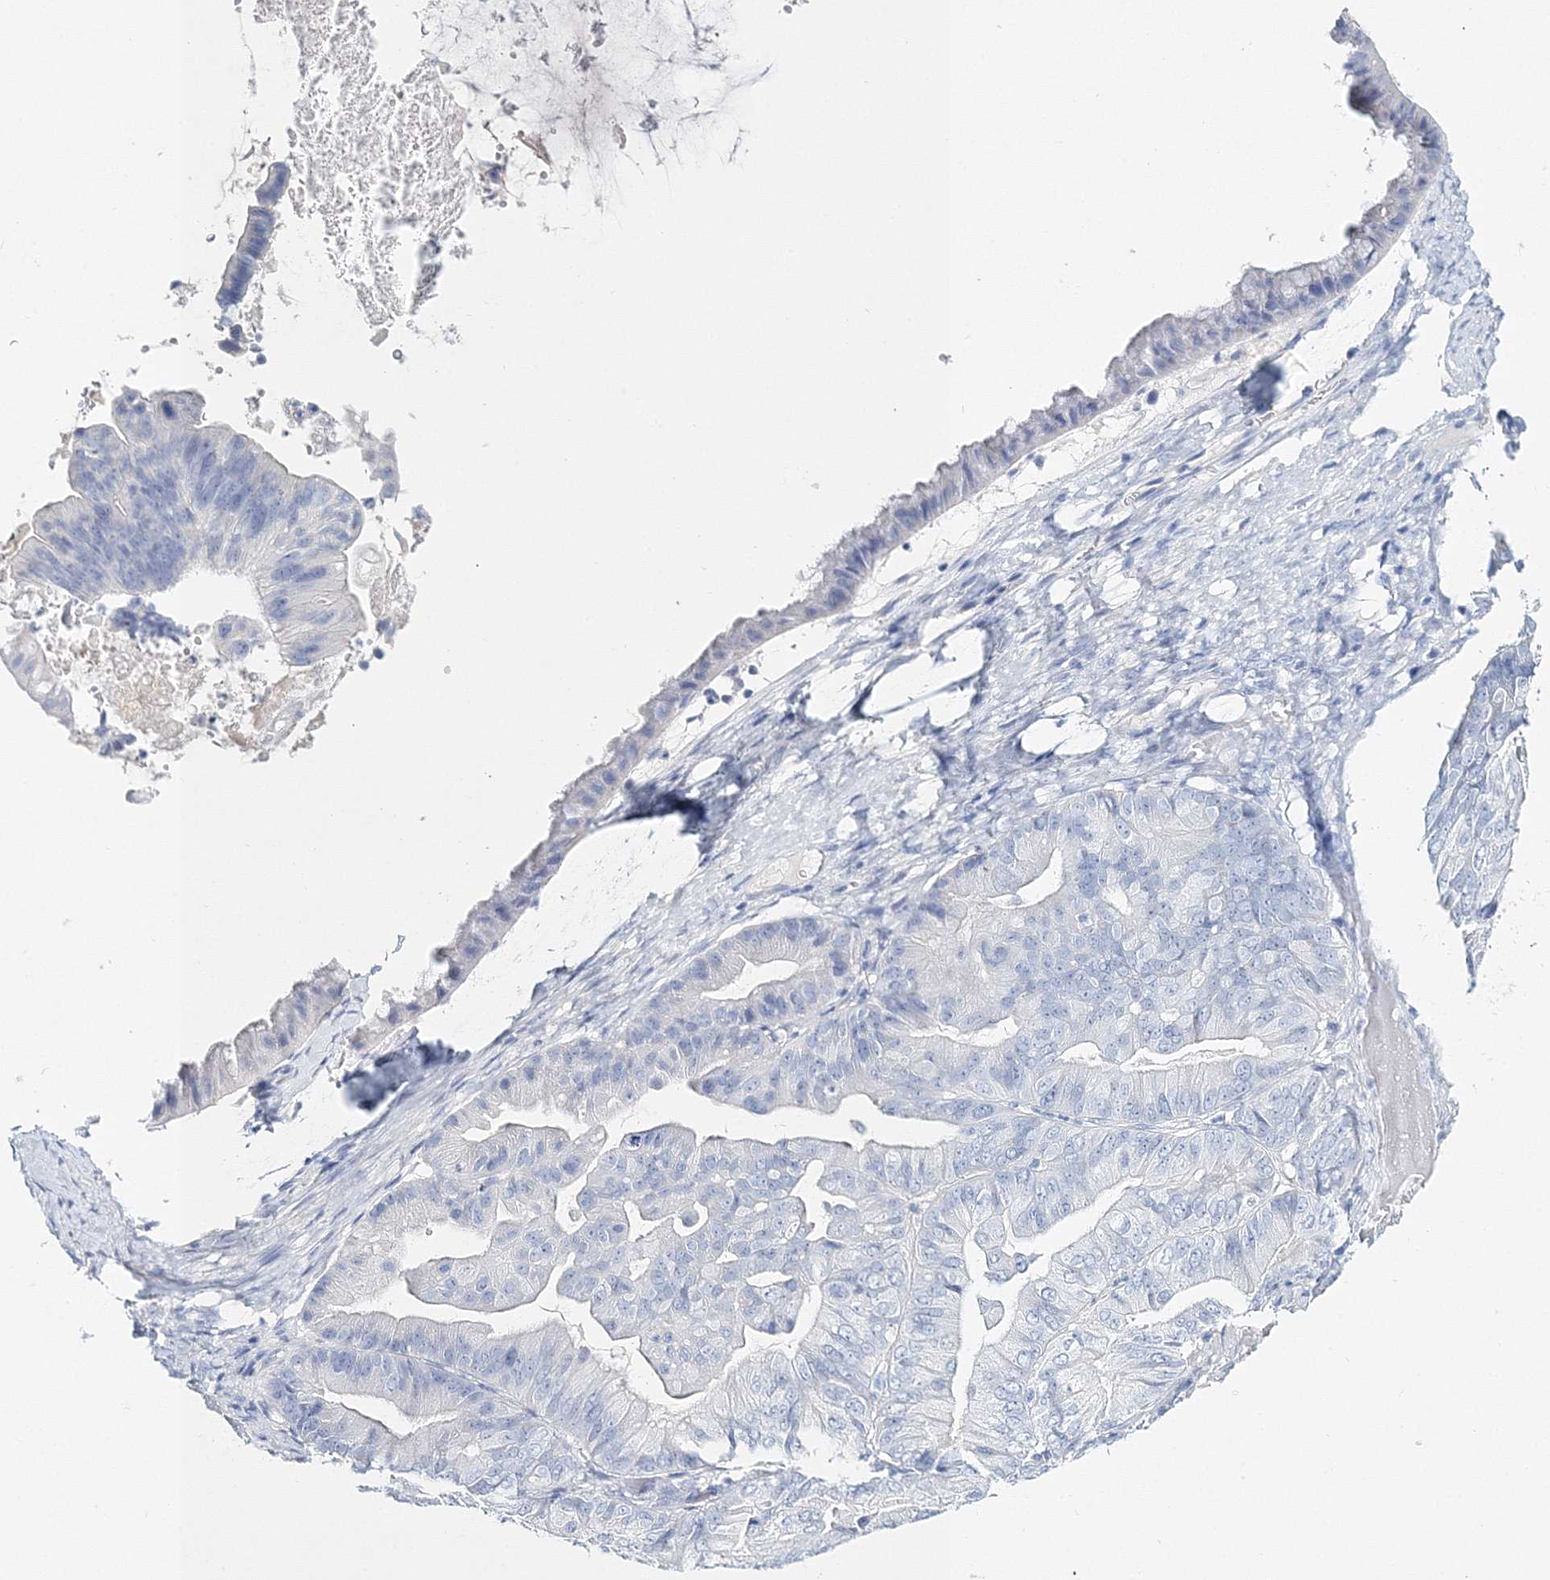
{"staining": {"intensity": "negative", "quantity": "none", "location": "none"}, "tissue": "ovarian cancer", "cell_type": "Tumor cells", "image_type": "cancer", "snomed": [{"axis": "morphology", "description": "Cystadenocarcinoma, mucinous, NOS"}, {"axis": "topography", "description": "Ovary"}], "caption": "This is a micrograph of immunohistochemistry (IHC) staining of mucinous cystadenocarcinoma (ovarian), which shows no staining in tumor cells.", "gene": "MYOZ2", "patient": {"sex": "female", "age": 61}}